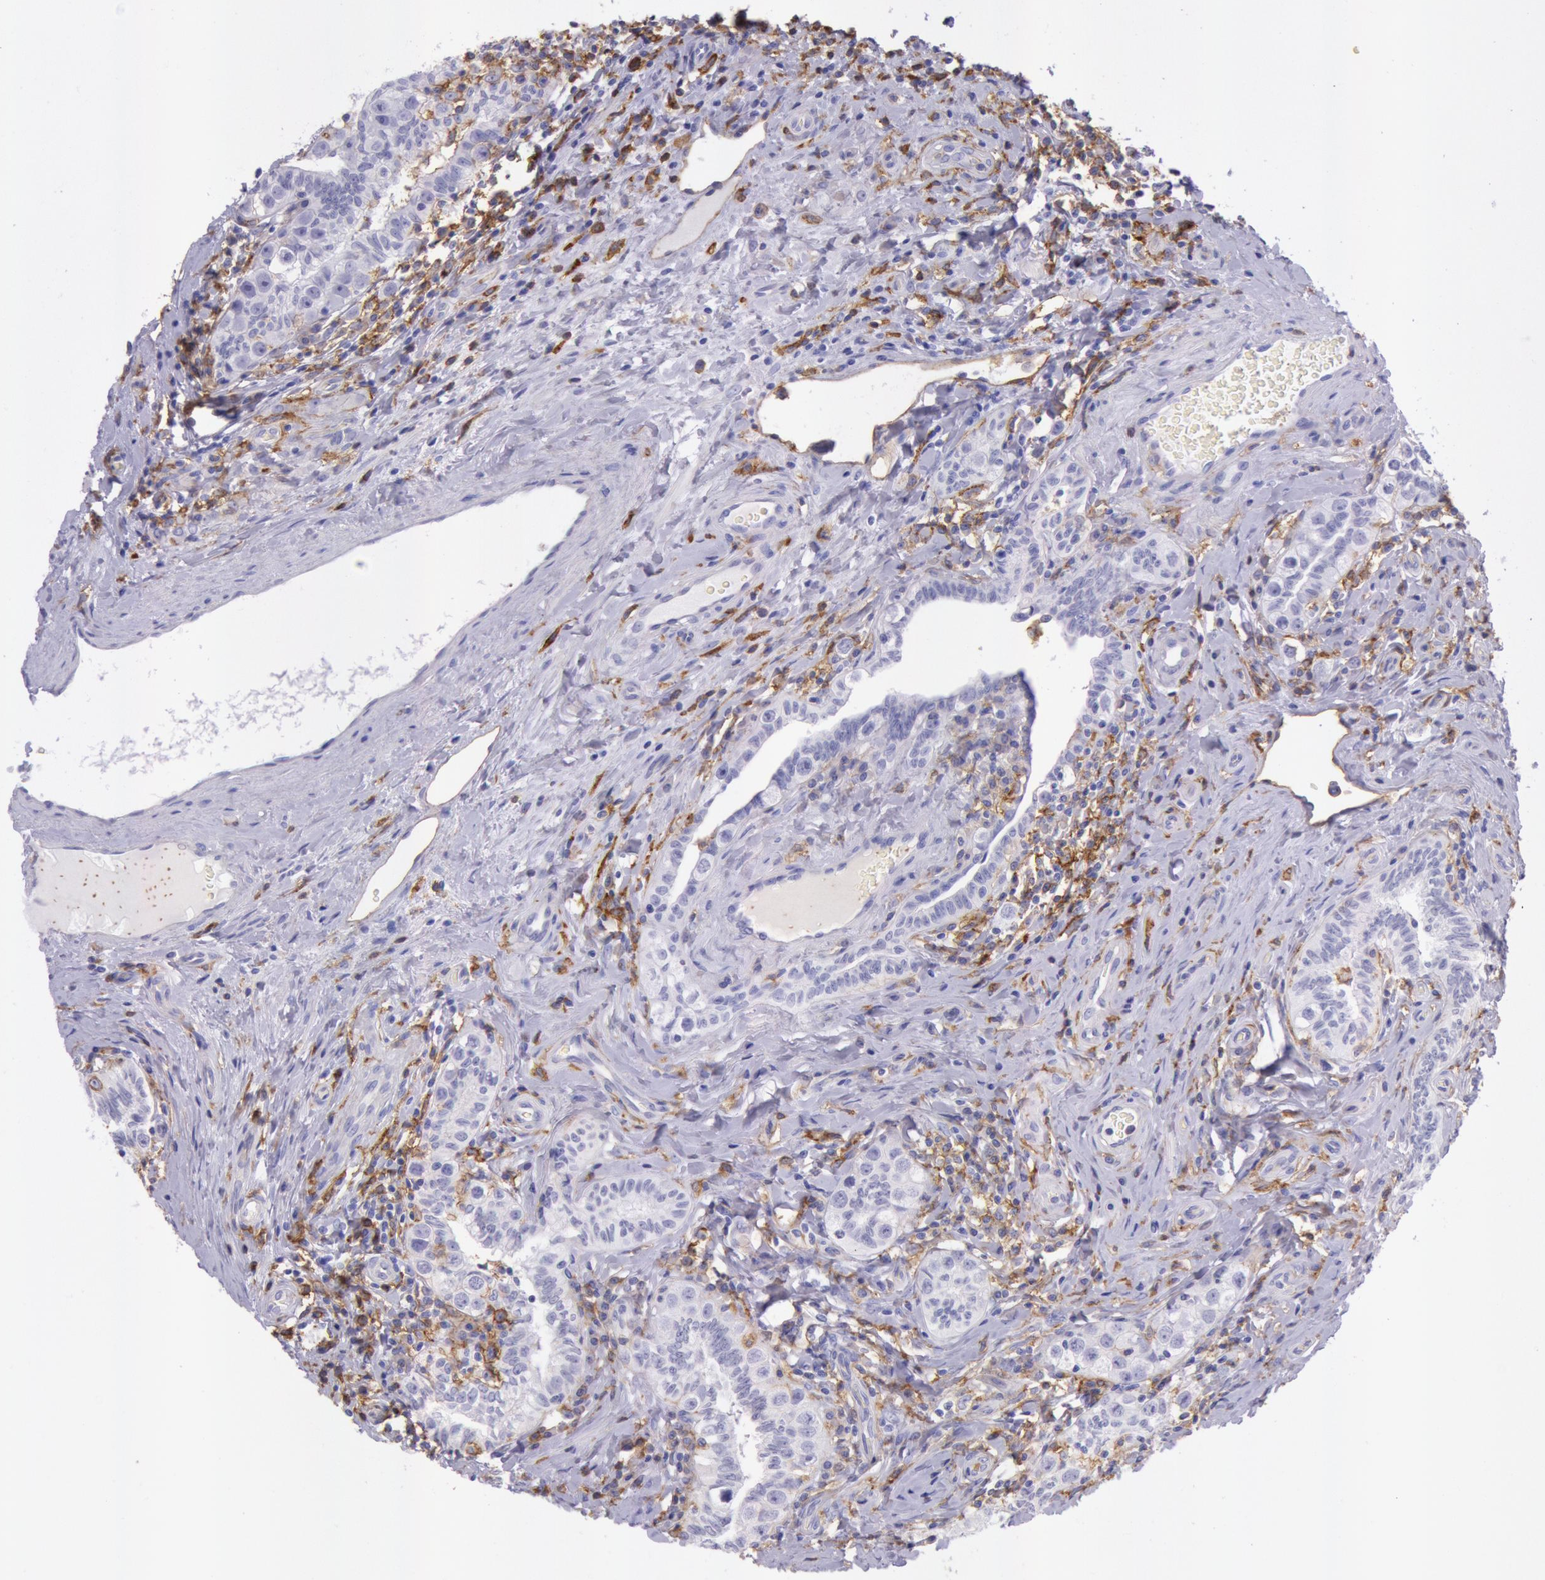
{"staining": {"intensity": "negative", "quantity": "none", "location": "none"}, "tissue": "testis cancer", "cell_type": "Tumor cells", "image_type": "cancer", "snomed": [{"axis": "morphology", "description": "Seminoma, NOS"}, {"axis": "topography", "description": "Testis"}], "caption": "Immunohistochemistry of human testis cancer (seminoma) shows no expression in tumor cells.", "gene": "LYN", "patient": {"sex": "male", "age": 32}}